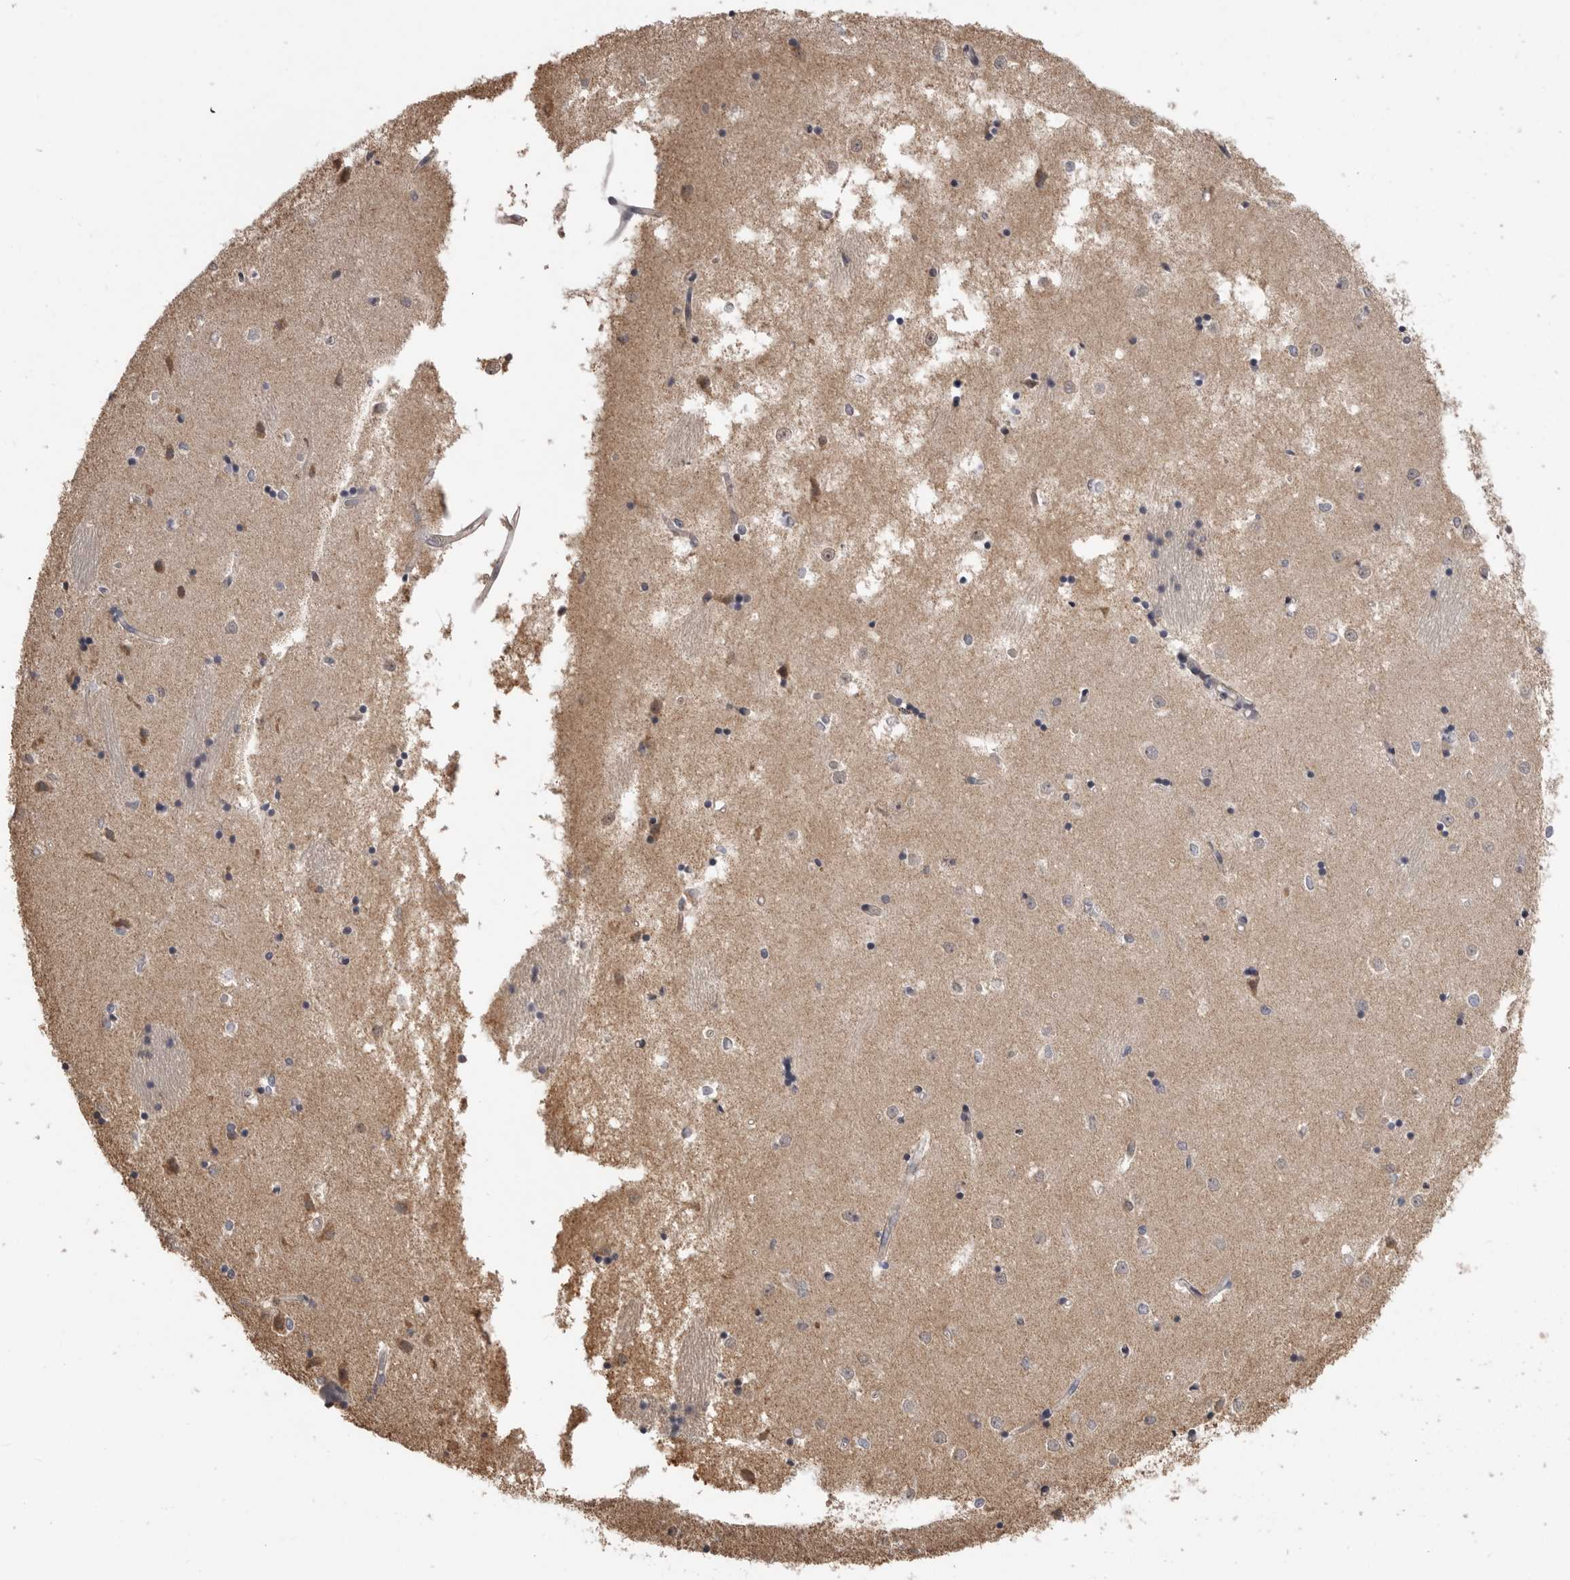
{"staining": {"intensity": "negative", "quantity": "none", "location": "none"}, "tissue": "caudate", "cell_type": "Glial cells", "image_type": "normal", "snomed": [{"axis": "morphology", "description": "Normal tissue, NOS"}, {"axis": "topography", "description": "Lateral ventricle wall"}], "caption": "IHC of benign human caudate exhibits no staining in glial cells.", "gene": "SMARCC1", "patient": {"sex": "male", "age": 45}}